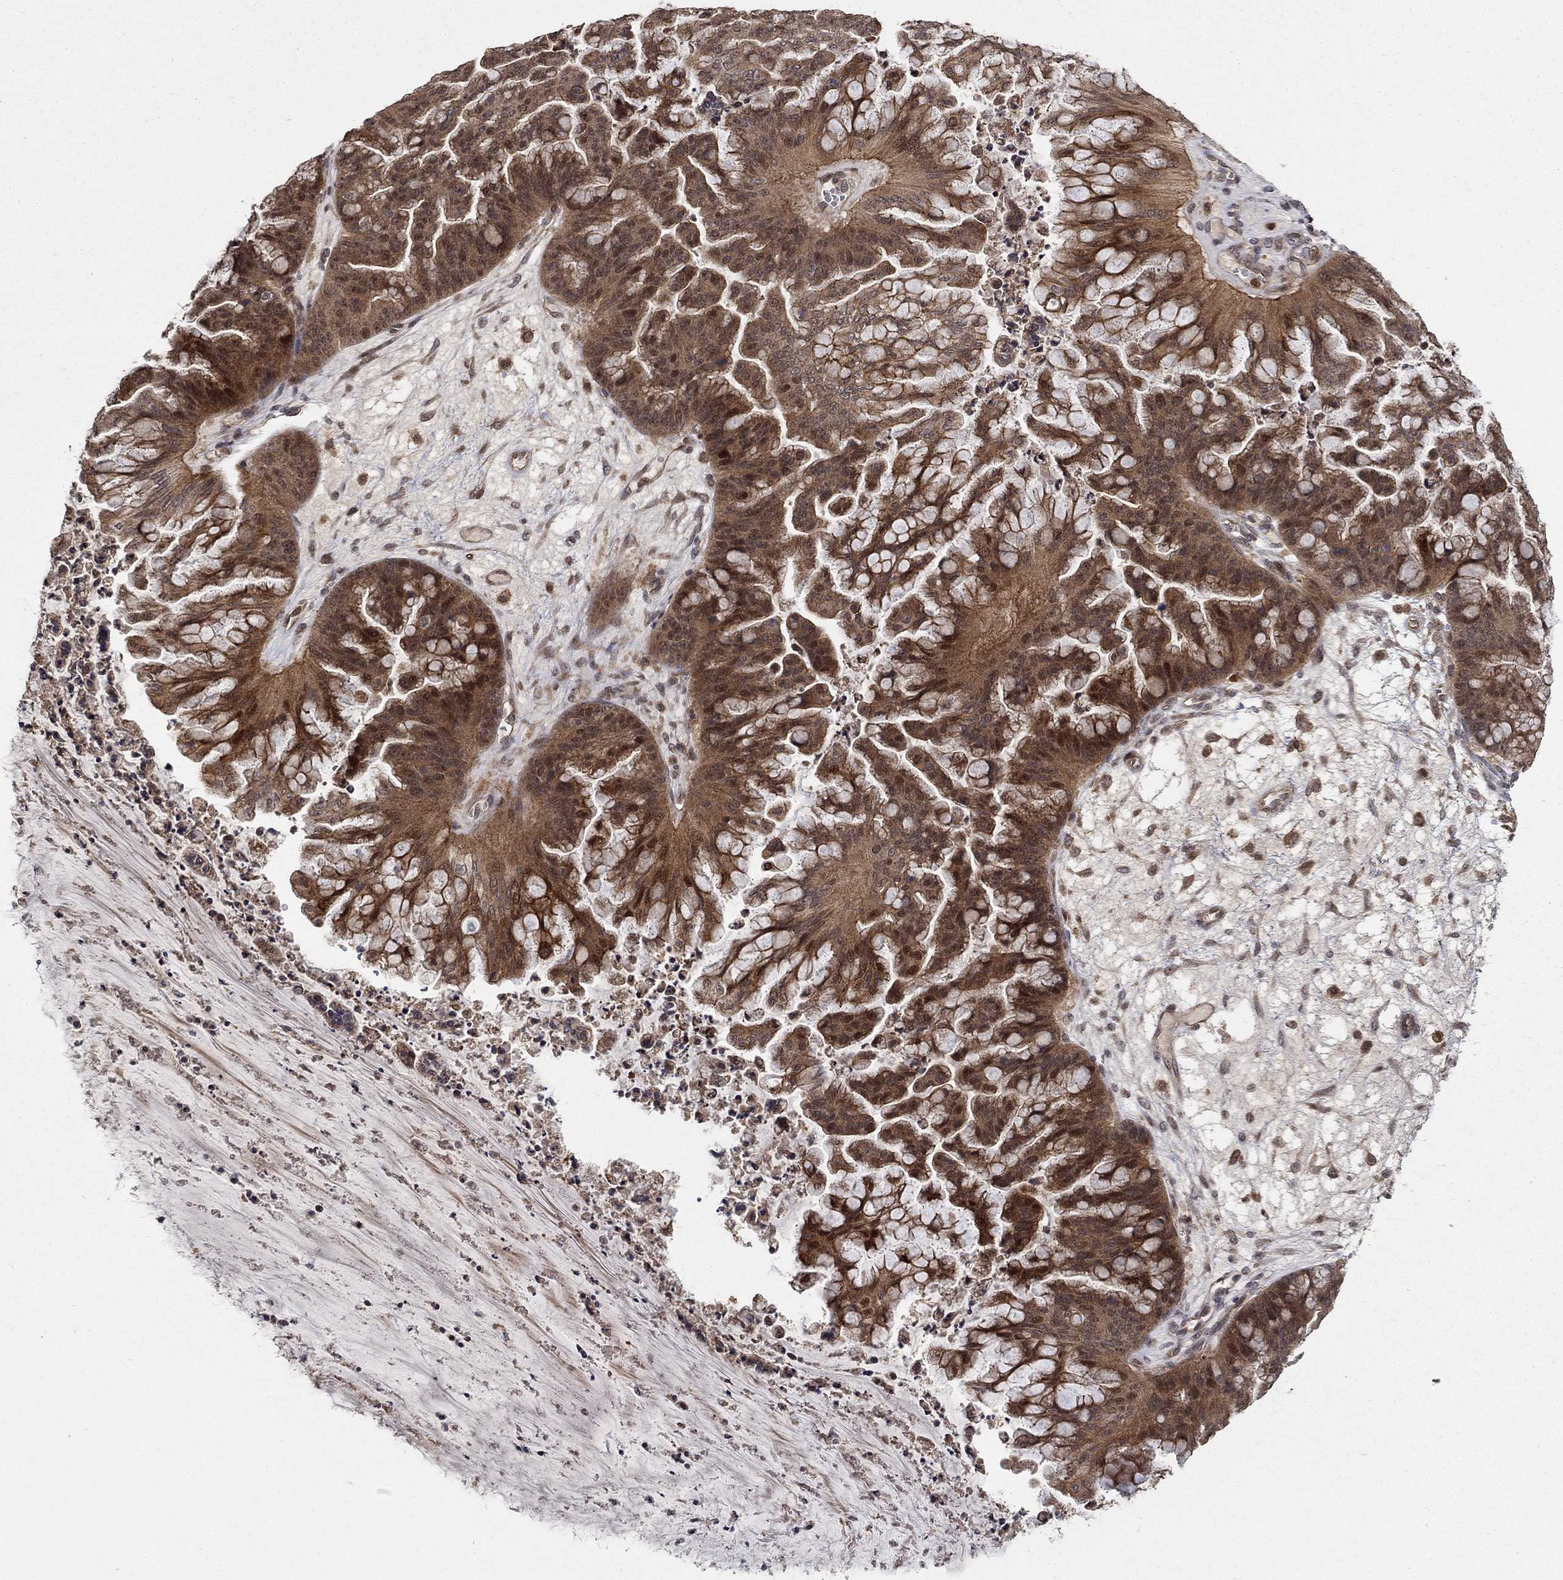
{"staining": {"intensity": "moderate", "quantity": ">75%", "location": "cytoplasmic/membranous,nuclear"}, "tissue": "ovarian cancer", "cell_type": "Tumor cells", "image_type": "cancer", "snomed": [{"axis": "morphology", "description": "Cystadenocarcinoma, mucinous, NOS"}, {"axis": "topography", "description": "Ovary"}], "caption": "A histopathology image showing moderate cytoplasmic/membranous and nuclear staining in approximately >75% of tumor cells in ovarian cancer, as visualized by brown immunohistochemical staining.", "gene": "CCDC66", "patient": {"sex": "female", "age": 67}}